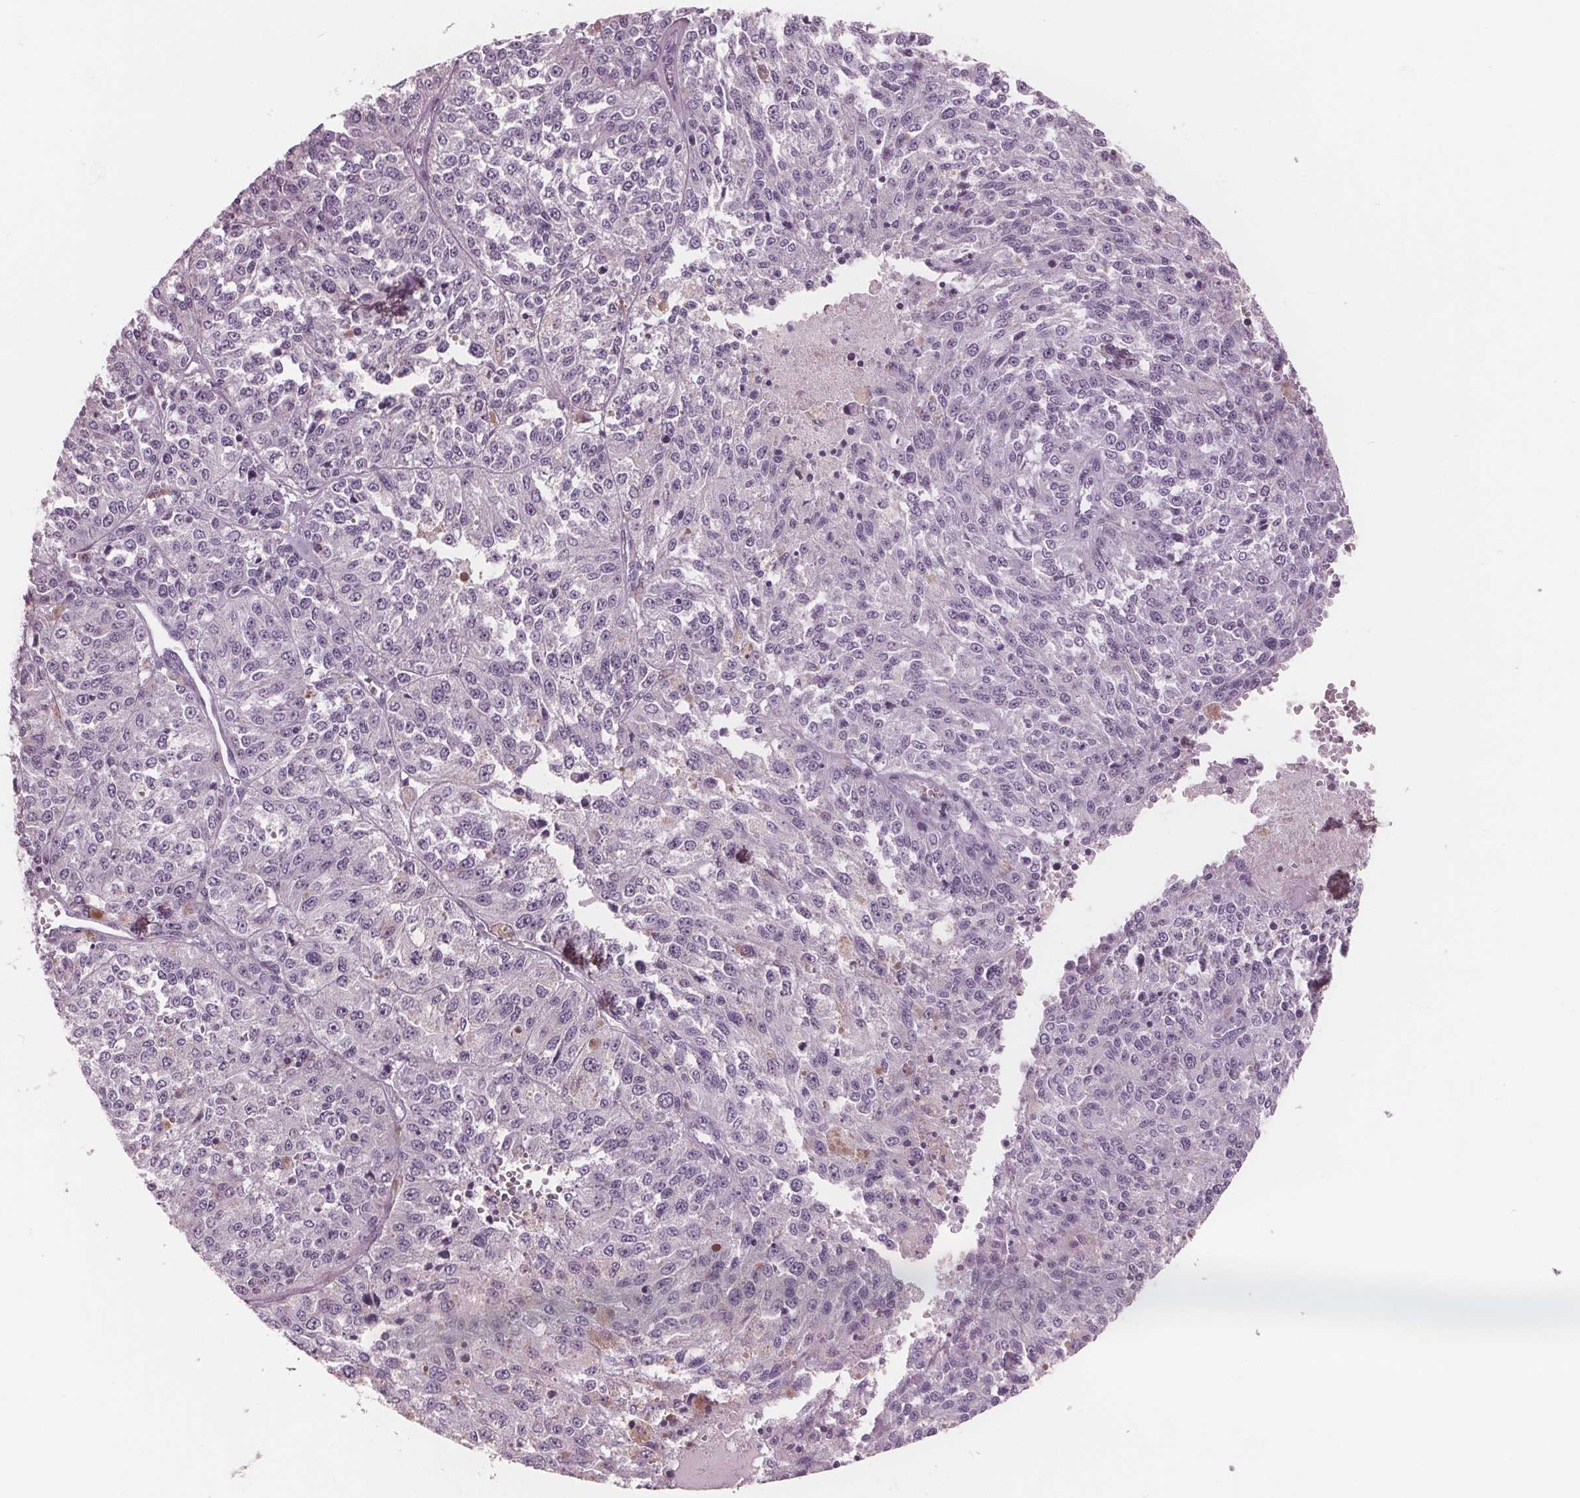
{"staining": {"intensity": "negative", "quantity": "none", "location": "none"}, "tissue": "melanoma", "cell_type": "Tumor cells", "image_type": "cancer", "snomed": [{"axis": "morphology", "description": "Malignant melanoma, Metastatic site"}, {"axis": "topography", "description": "Lymph node"}], "caption": "DAB immunohistochemical staining of malignant melanoma (metastatic site) reveals no significant staining in tumor cells. Brightfield microscopy of immunohistochemistry (IHC) stained with DAB (3,3'-diaminobenzidine) (brown) and hematoxylin (blue), captured at high magnification.", "gene": "AMBP", "patient": {"sex": "female", "age": 64}}